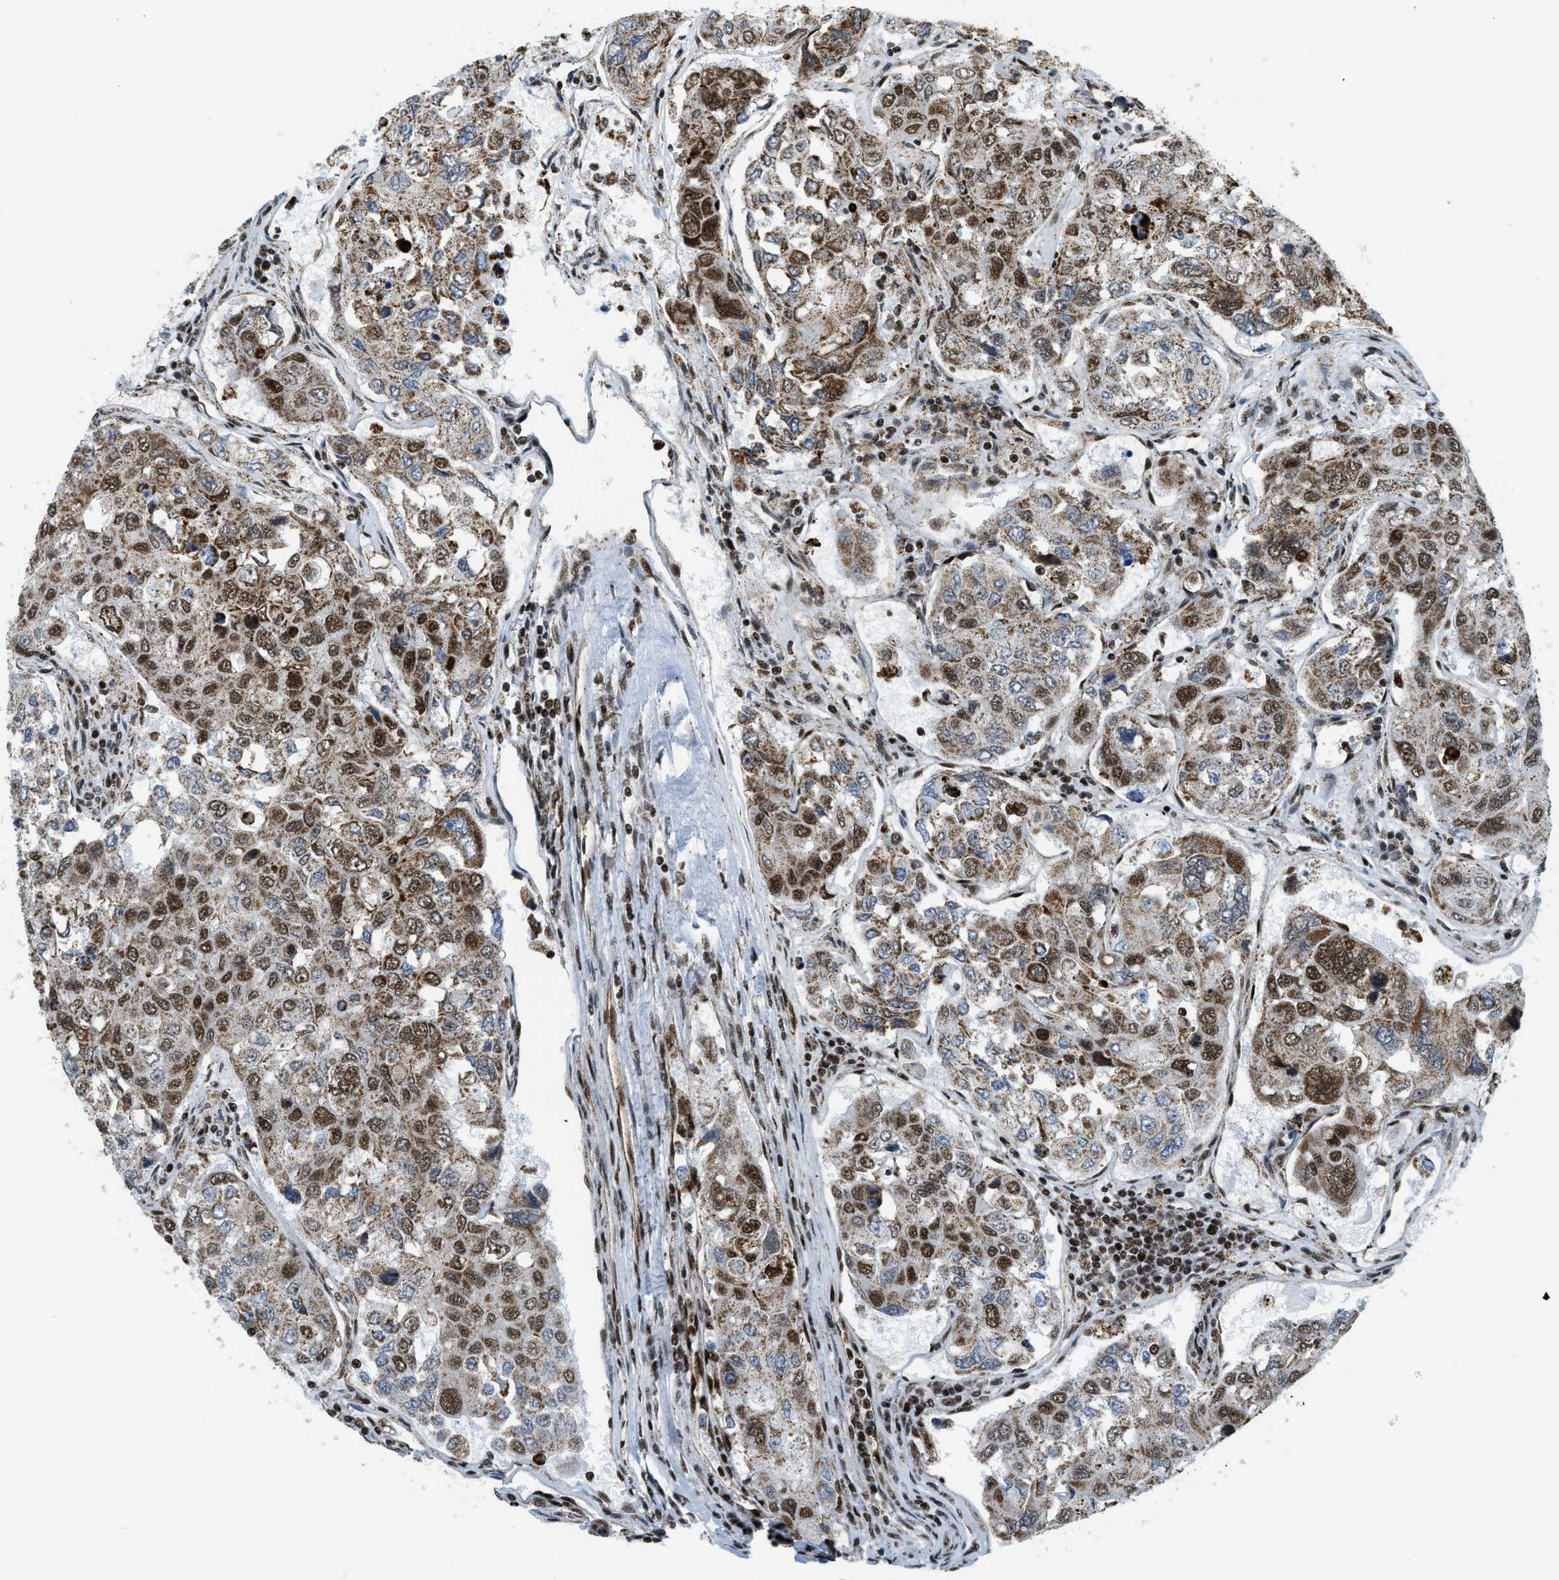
{"staining": {"intensity": "strong", "quantity": "25%-75%", "location": "cytoplasmic/membranous,nuclear"}, "tissue": "urothelial cancer", "cell_type": "Tumor cells", "image_type": "cancer", "snomed": [{"axis": "morphology", "description": "Urothelial carcinoma, High grade"}, {"axis": "topography", "description": "Lymph node"}, {"axis": "topography", "description": "Urinary bladder"}], "caption": "A high amount of strong cytoplasmic/membranous and nuclear staining is appreciated in approximately 25%-75% of tumor cells in urothelial carcinoma (high-grade) tissue.", "gene": "GABPB1", "patient": {"sex": "male", "age": 51}}